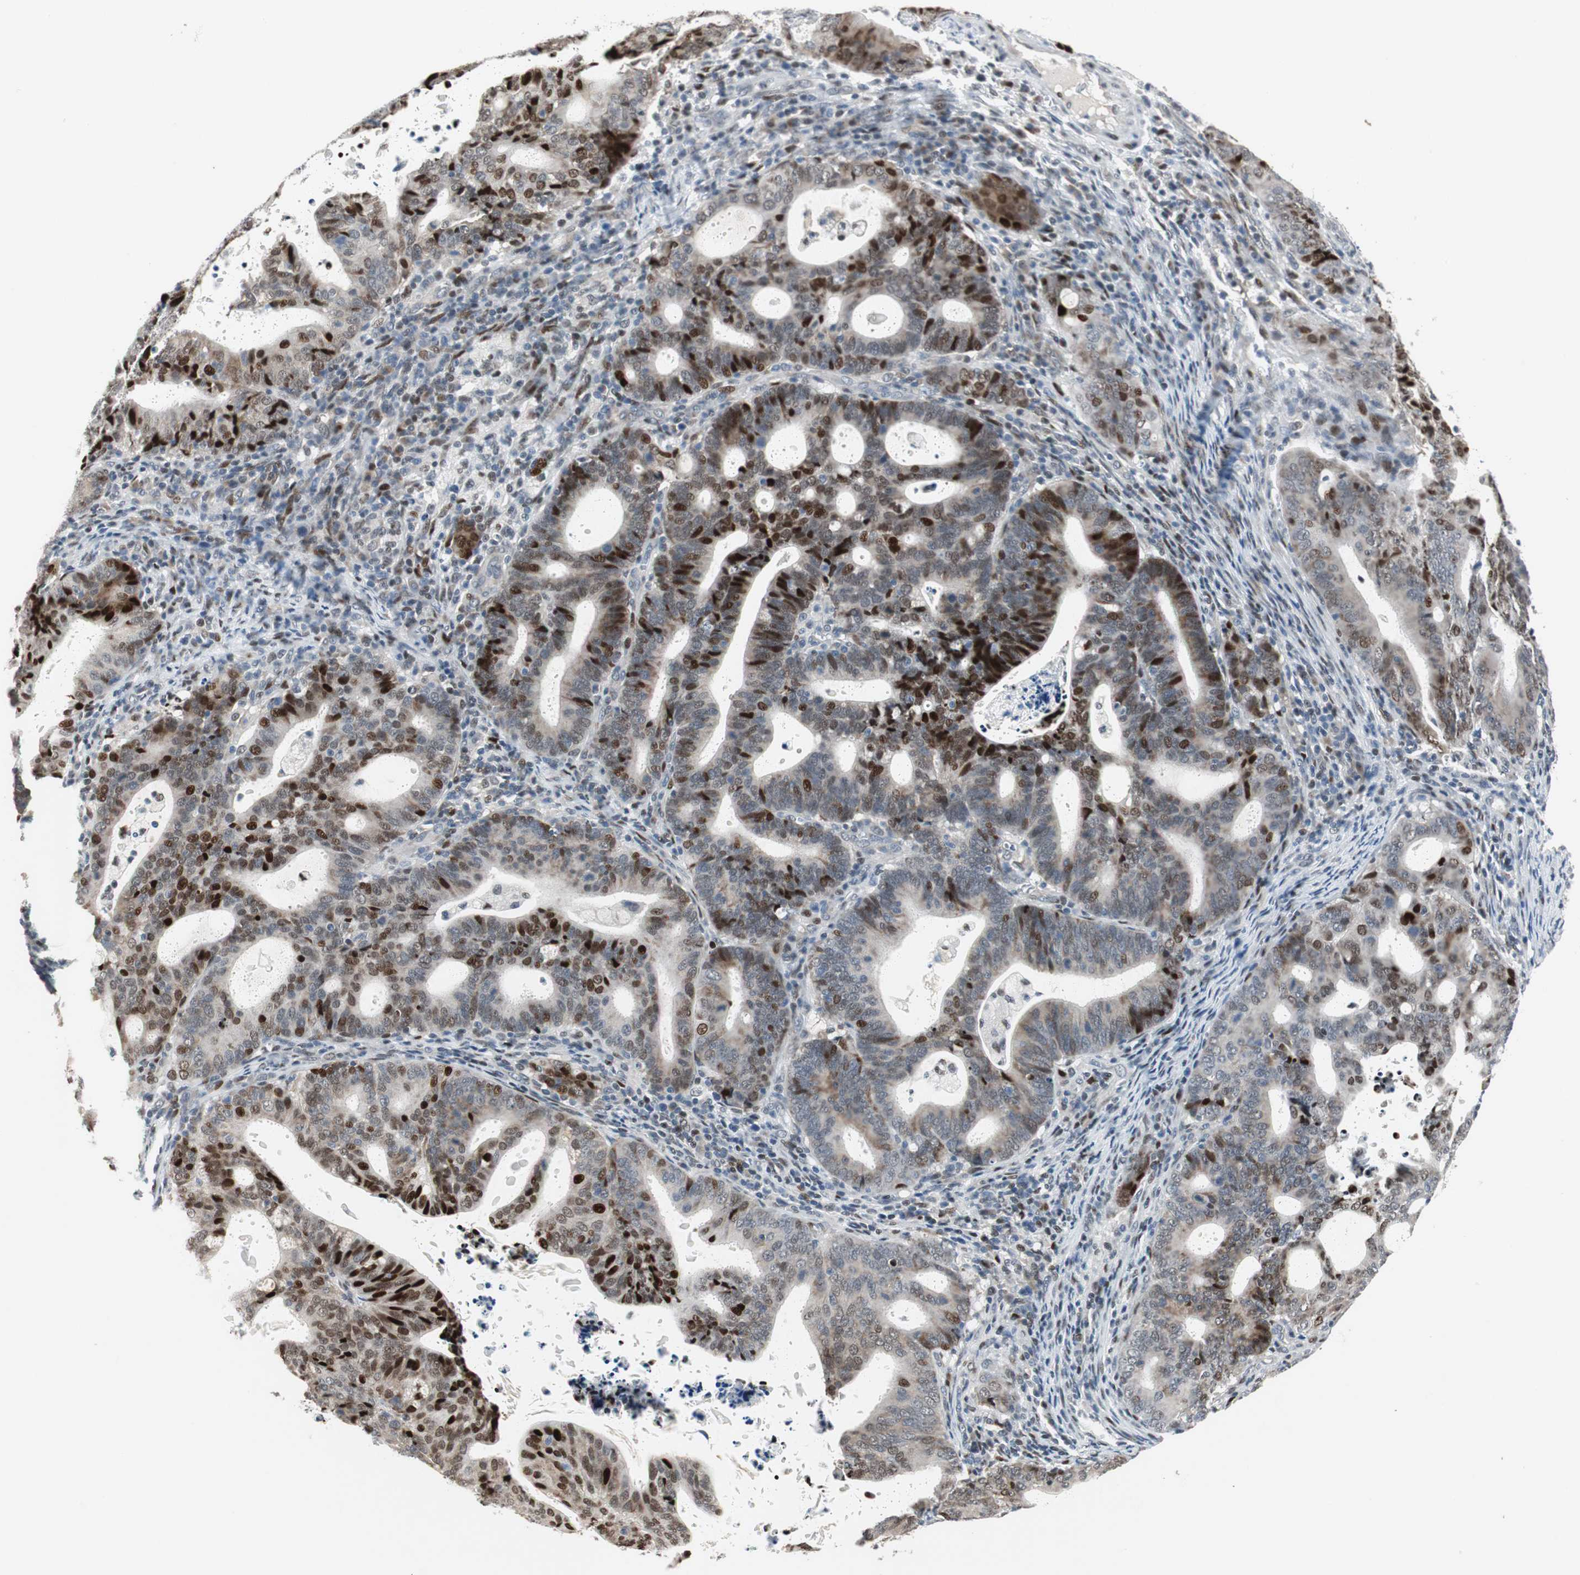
{"staining": {"intensity": "strong", "quantity": "25%-75%", "location": "nuclear"}, "tissue": "endometrial cancer", "cell_type": "Tumor cells", "image_type": "cancer", "snomed": [{"axis": "morphology", "description": "Adenocarcinoma, NOS"}, {"axis": "topography", "description": "Uterus"}], "caption": "Immunohistochemical staining of endometrial adenocarcinoma exhibits high levels of strong nuclear protein expression in about 25%-75% of tumor cells. Using DAB (3,3'-diaminobenzidine) (brown) and hematoxylin (blue) stains, captured at high magnification using brightfield microscopy.", "gene": "AJUBA", "patient": {"sex": "female", "age": 83}}